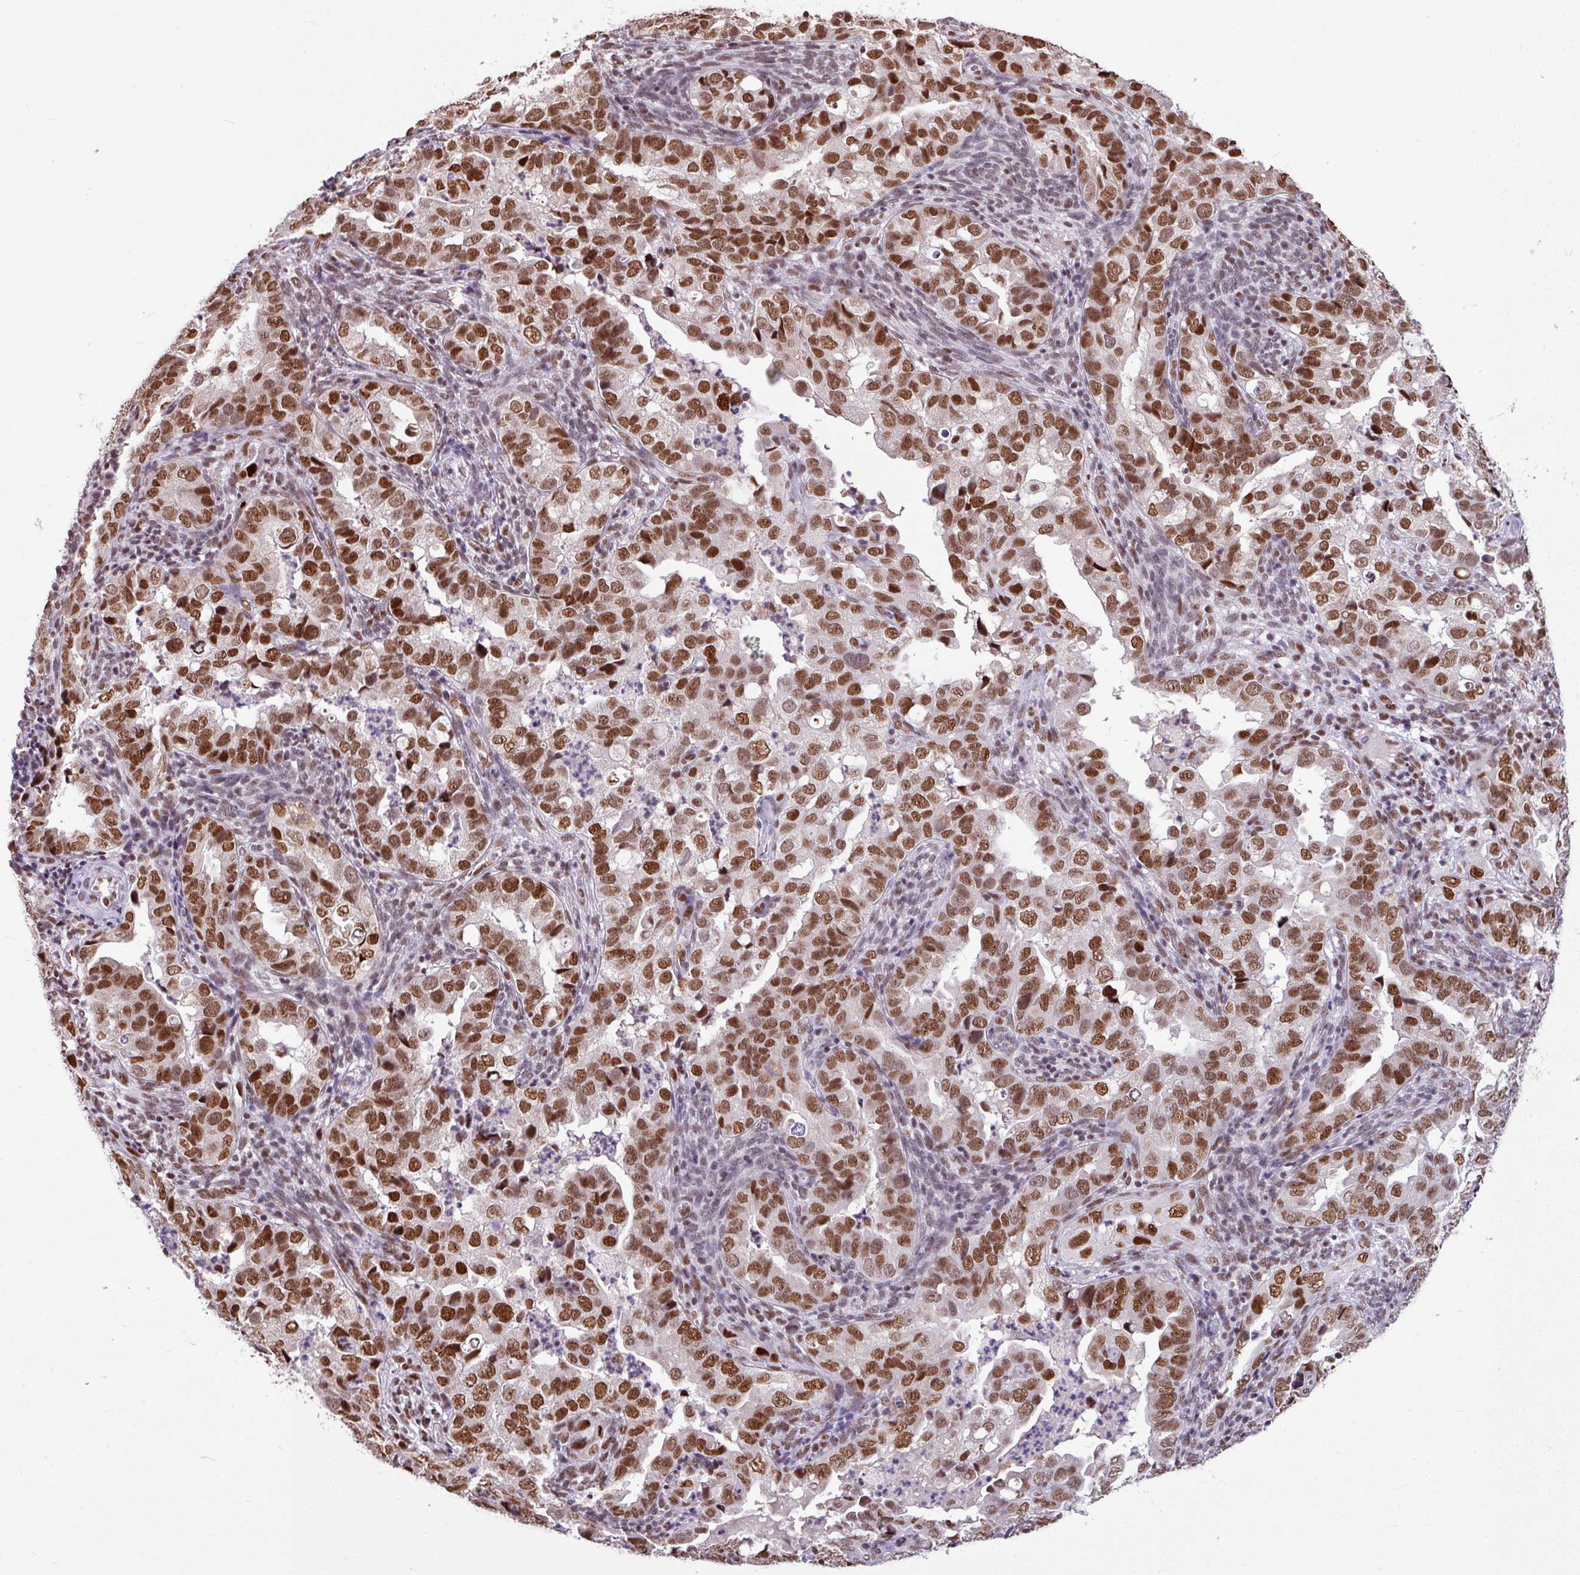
{"staining": {"intensity": "strong", "quantity": ">75%", "location": "nuclear"}, "tissue": "endometrial cancer", "cell_type": "Tumor cells", "image_type": "cancer", "snomed": [{"axis": "morphology", "description": "Adenocarcinoma, NOS"}, {"axis": "topography", "description": "Endometrium"}], "caption": "Adenocarcinoma (endometrial) stained with a protein marker shows strong staining in tumor cells.", "gene": "TDG", "patient": {"sex": "female", "age": 57}}